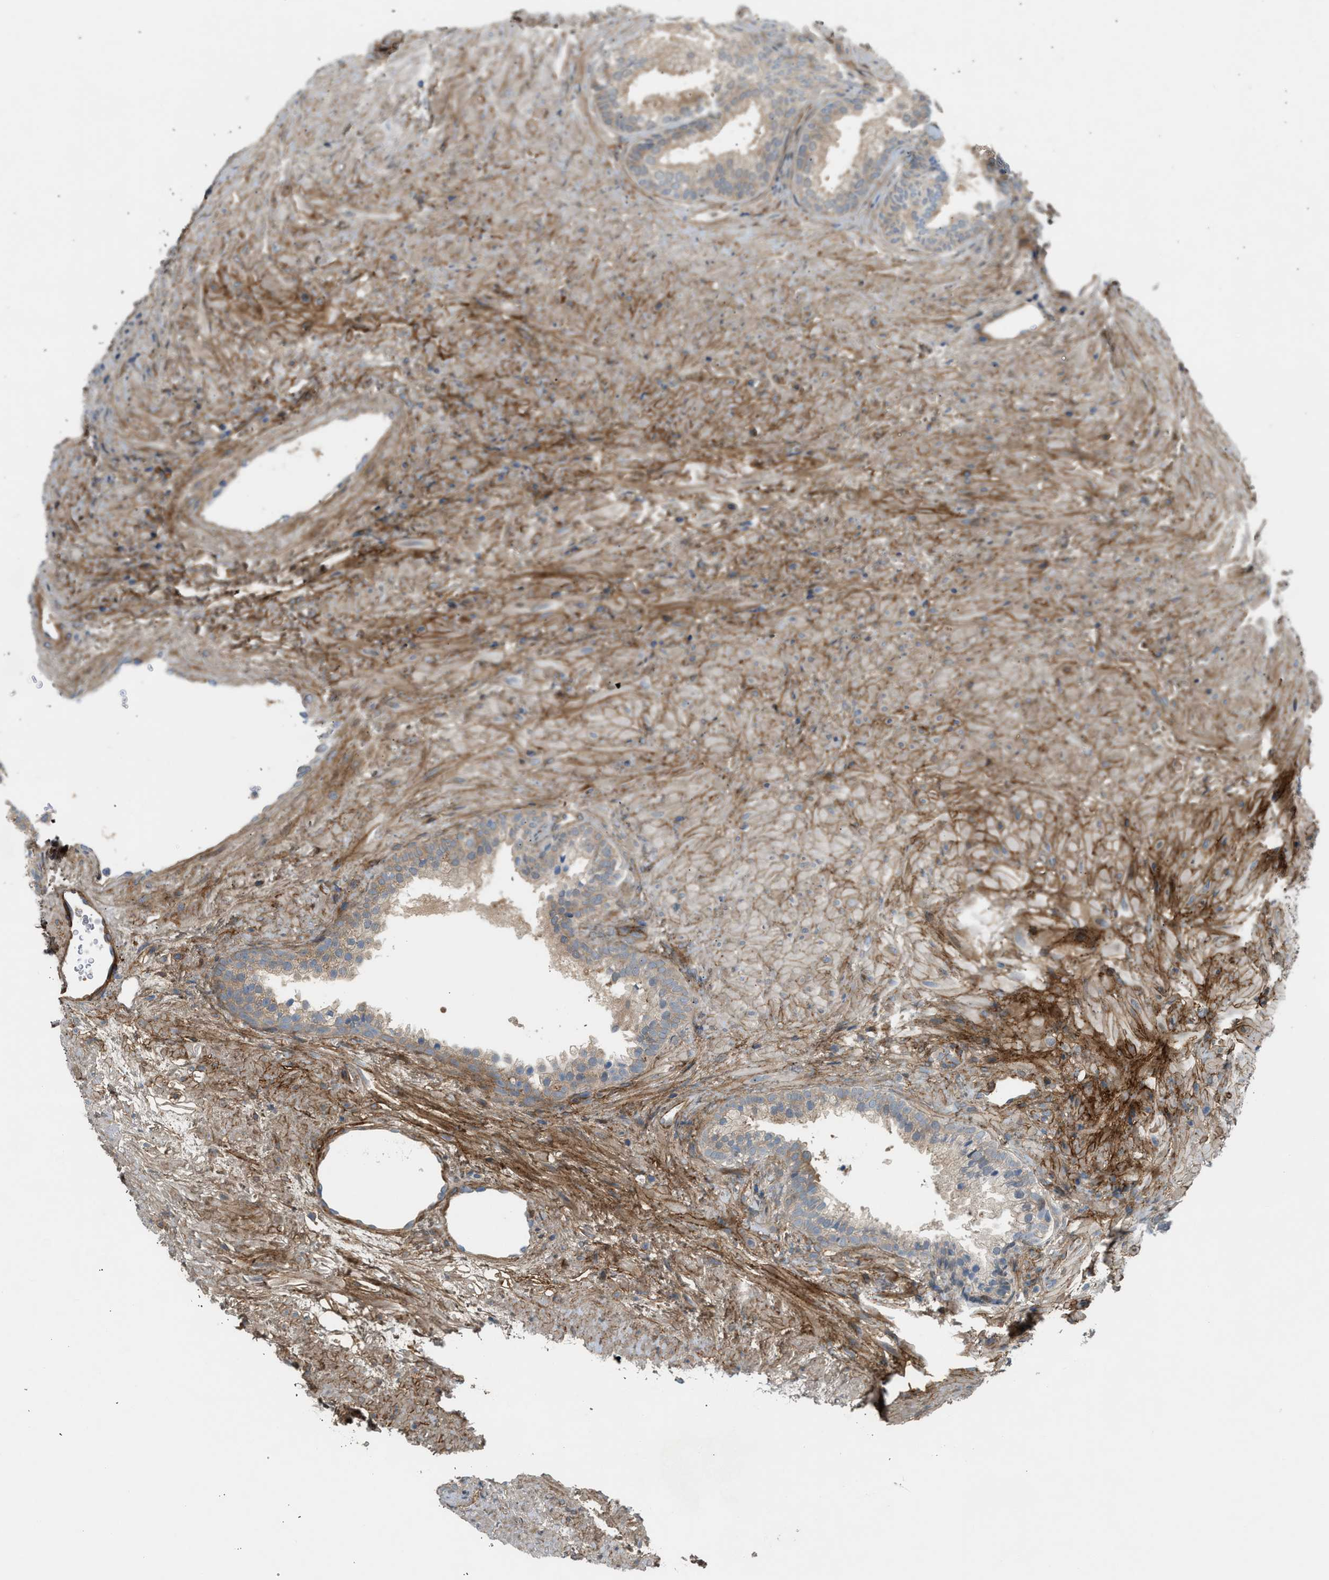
{"staining": {"intensity": "moderate", "quantity": ">75%", "location": "cytoplasmic/membranous"}, "tissue": "prostate", "cell_type": "Glandular cells", "image_type": "normal", "snomed": [{"axis": "morphology", "description": "Normal tissue, NOS"}, {"axis": "topography", "description": "Prostate"}], "caption": "Protein positivity by IHC shows moderate cytoplasmic/membranous staining in about >75% of glandular cells in normal prostate.", "gene": "EDNRA", "patient": {"sex": "male", "age": 76}}